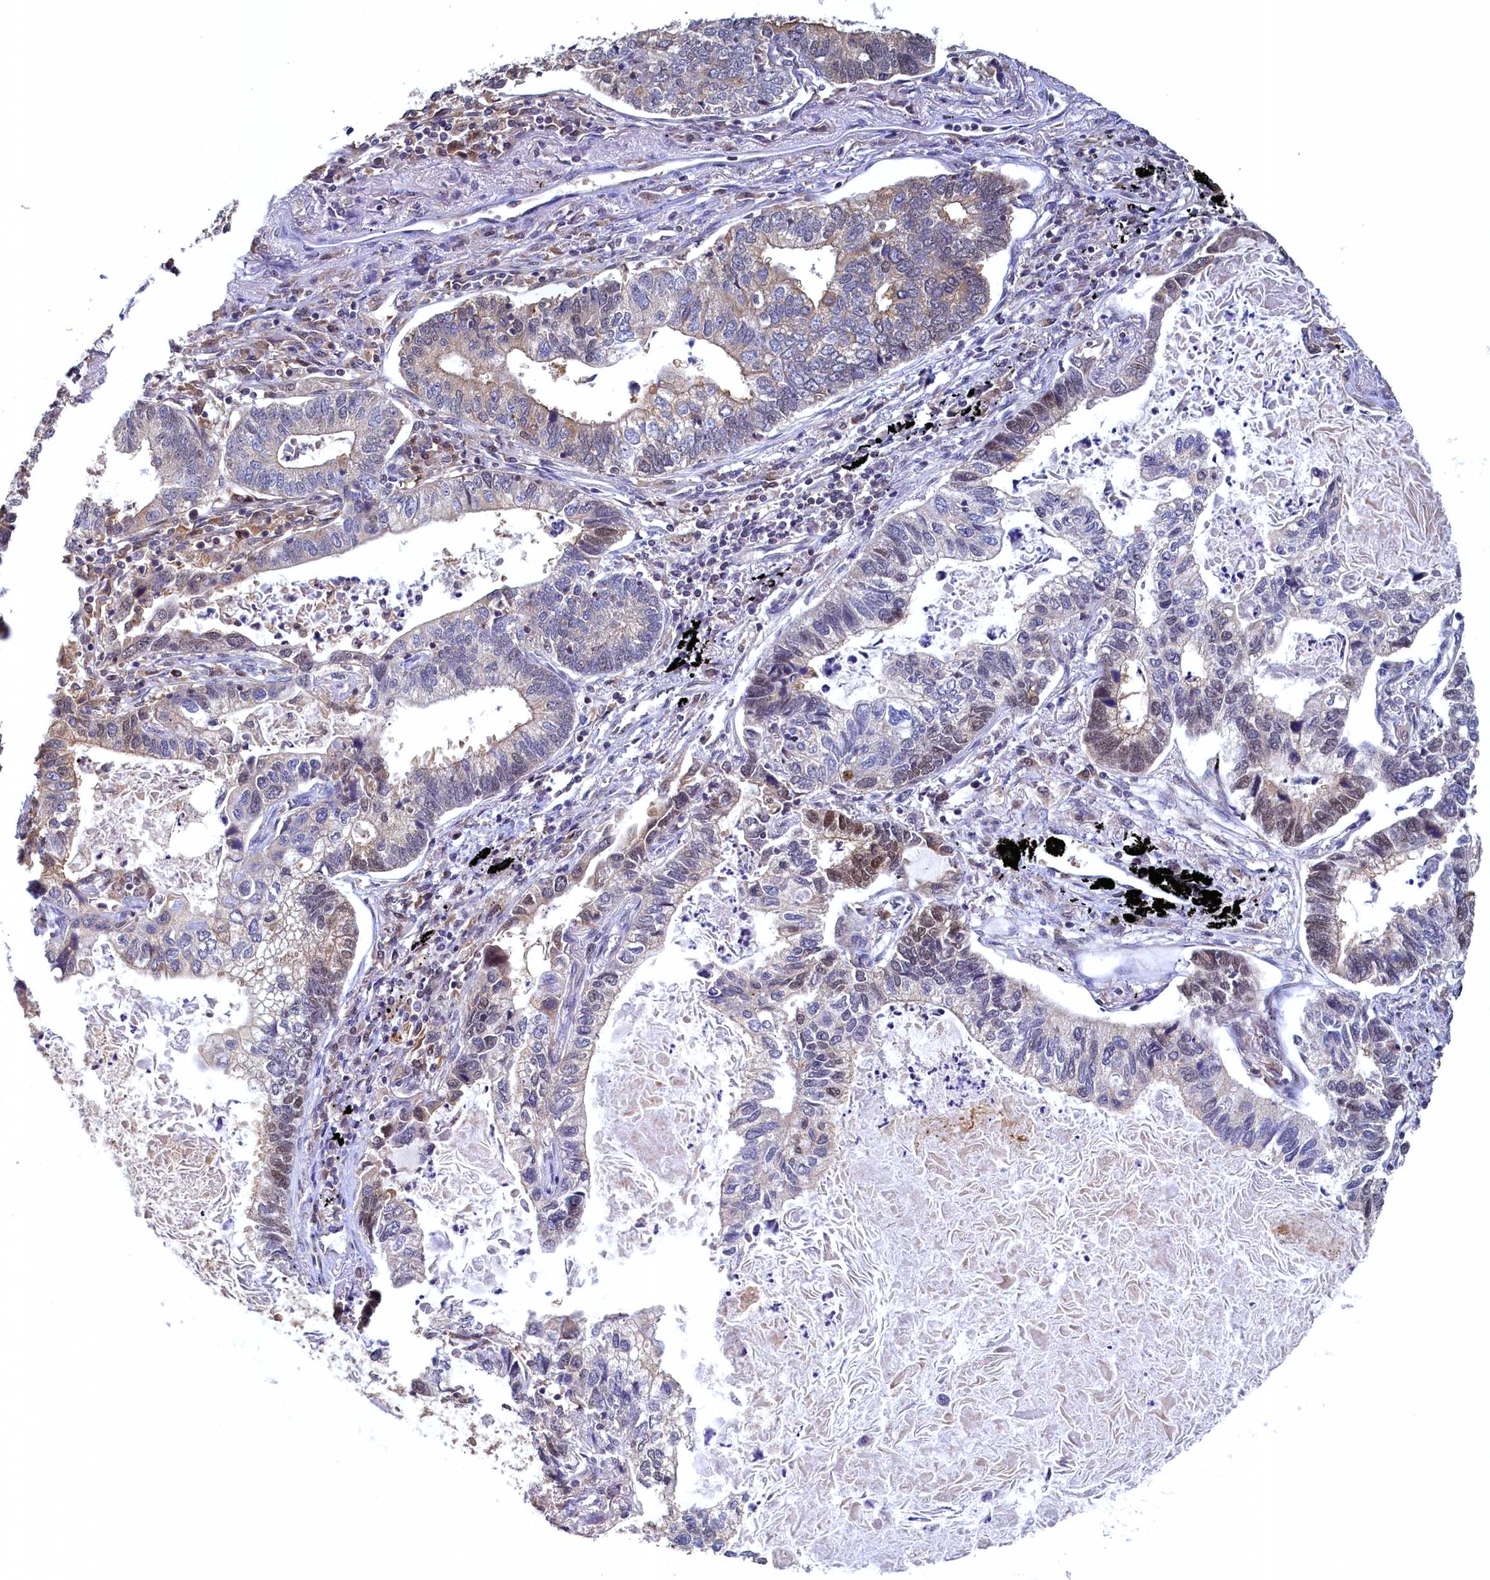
{"staining": {"intensity": "moderate", "quantity": "<25%", "location": "nuclear"}, "tissue": "lung cancer", "cell_type": "Tumor cells", "image_type": "cancer", "snomed": [{"axis": "morphology", "description": "Adenocarcinoma, NOS"}, {"axis": "topography", "description": "Lung"}], "caption": "Immunohistochemical staining of adenocarcinoma (lung) shows low levels of moderate nuclear protein positivity in about <25% of tumor cells.", "gene": "PAAF1", "patient": {"sex": "male", "age": 67}}